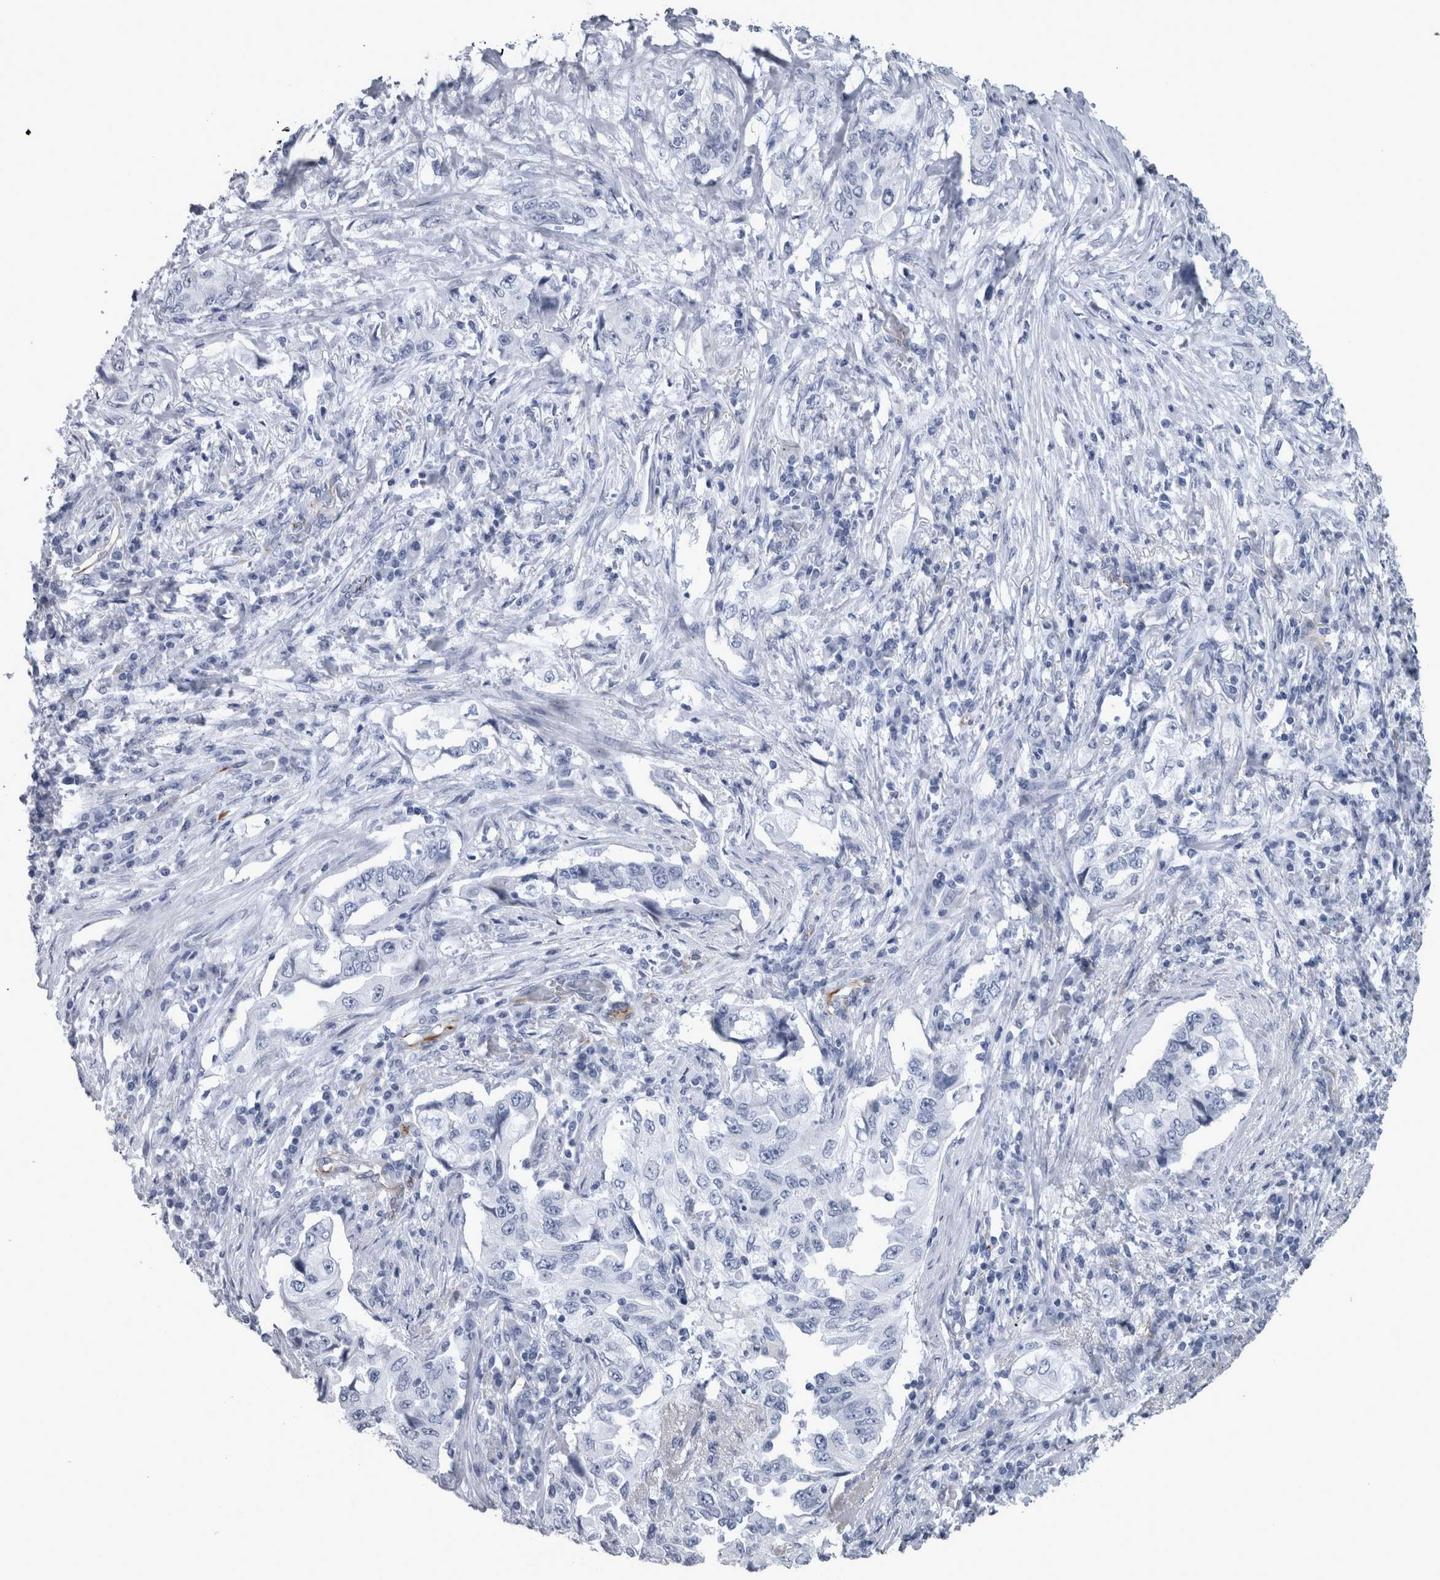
{"staining": {"intensity": "negative", "quantity": "none", "location": "none"}, "tissue": "lung cancer", "cell_type": "Tumor cells", "image_type": "cancer", "snomed": [{"axis": "morphology", "description": "Adenocarcinoma, NOS"}, {"axis": "topography", "description": "Lung"}], "caption": "A micrograph of human lung adenocarcinoma is negative for staining in tumor cells. The staining was performed using DAB to visualize the protein expression in brown, while the nuclei were stained in blue with hematoxylin (Magnification: 20x).", "gene": "VWDE", "patient": {"sex": "female", "age": 51}}